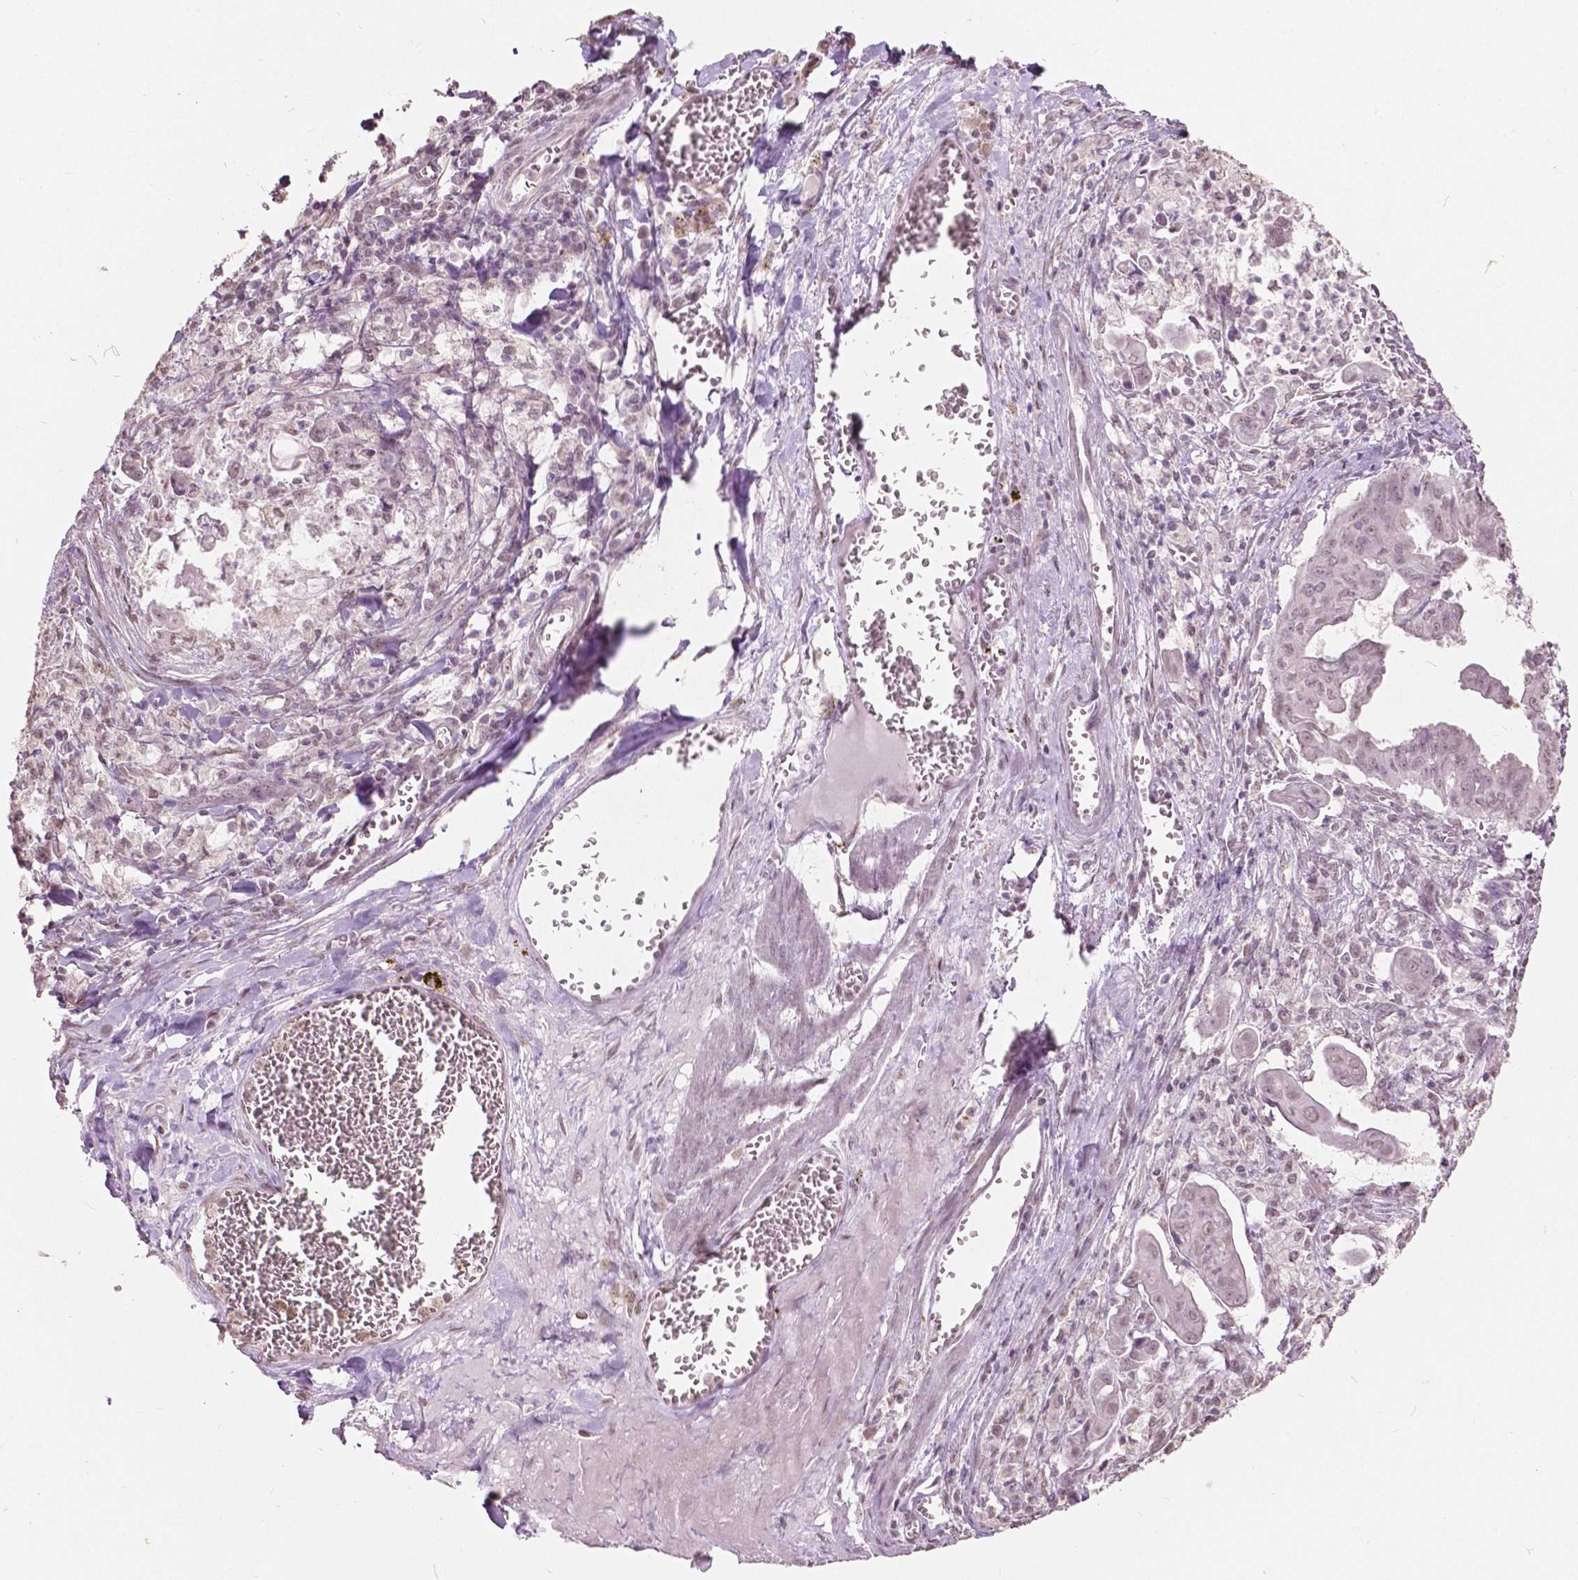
{"staining": {"intensity": "weak", "quantity": "<25%", "location": "nuclear"}, "tissue": "stomach cancer", "cell_type": "Tumor cells", "image_type": "cancer", "snomed": [{"axis": "morphology", "description": "Adenocarcinoma, NOS"}, {"axis": "topography", "description": "Stomach, upper"}], "caption": "The micrograph exhibits no staining of tumor cells in adenocarcinoma (stomach).", "gene": "HOXA10", "patient": {"sex": "male", "age": 80}}